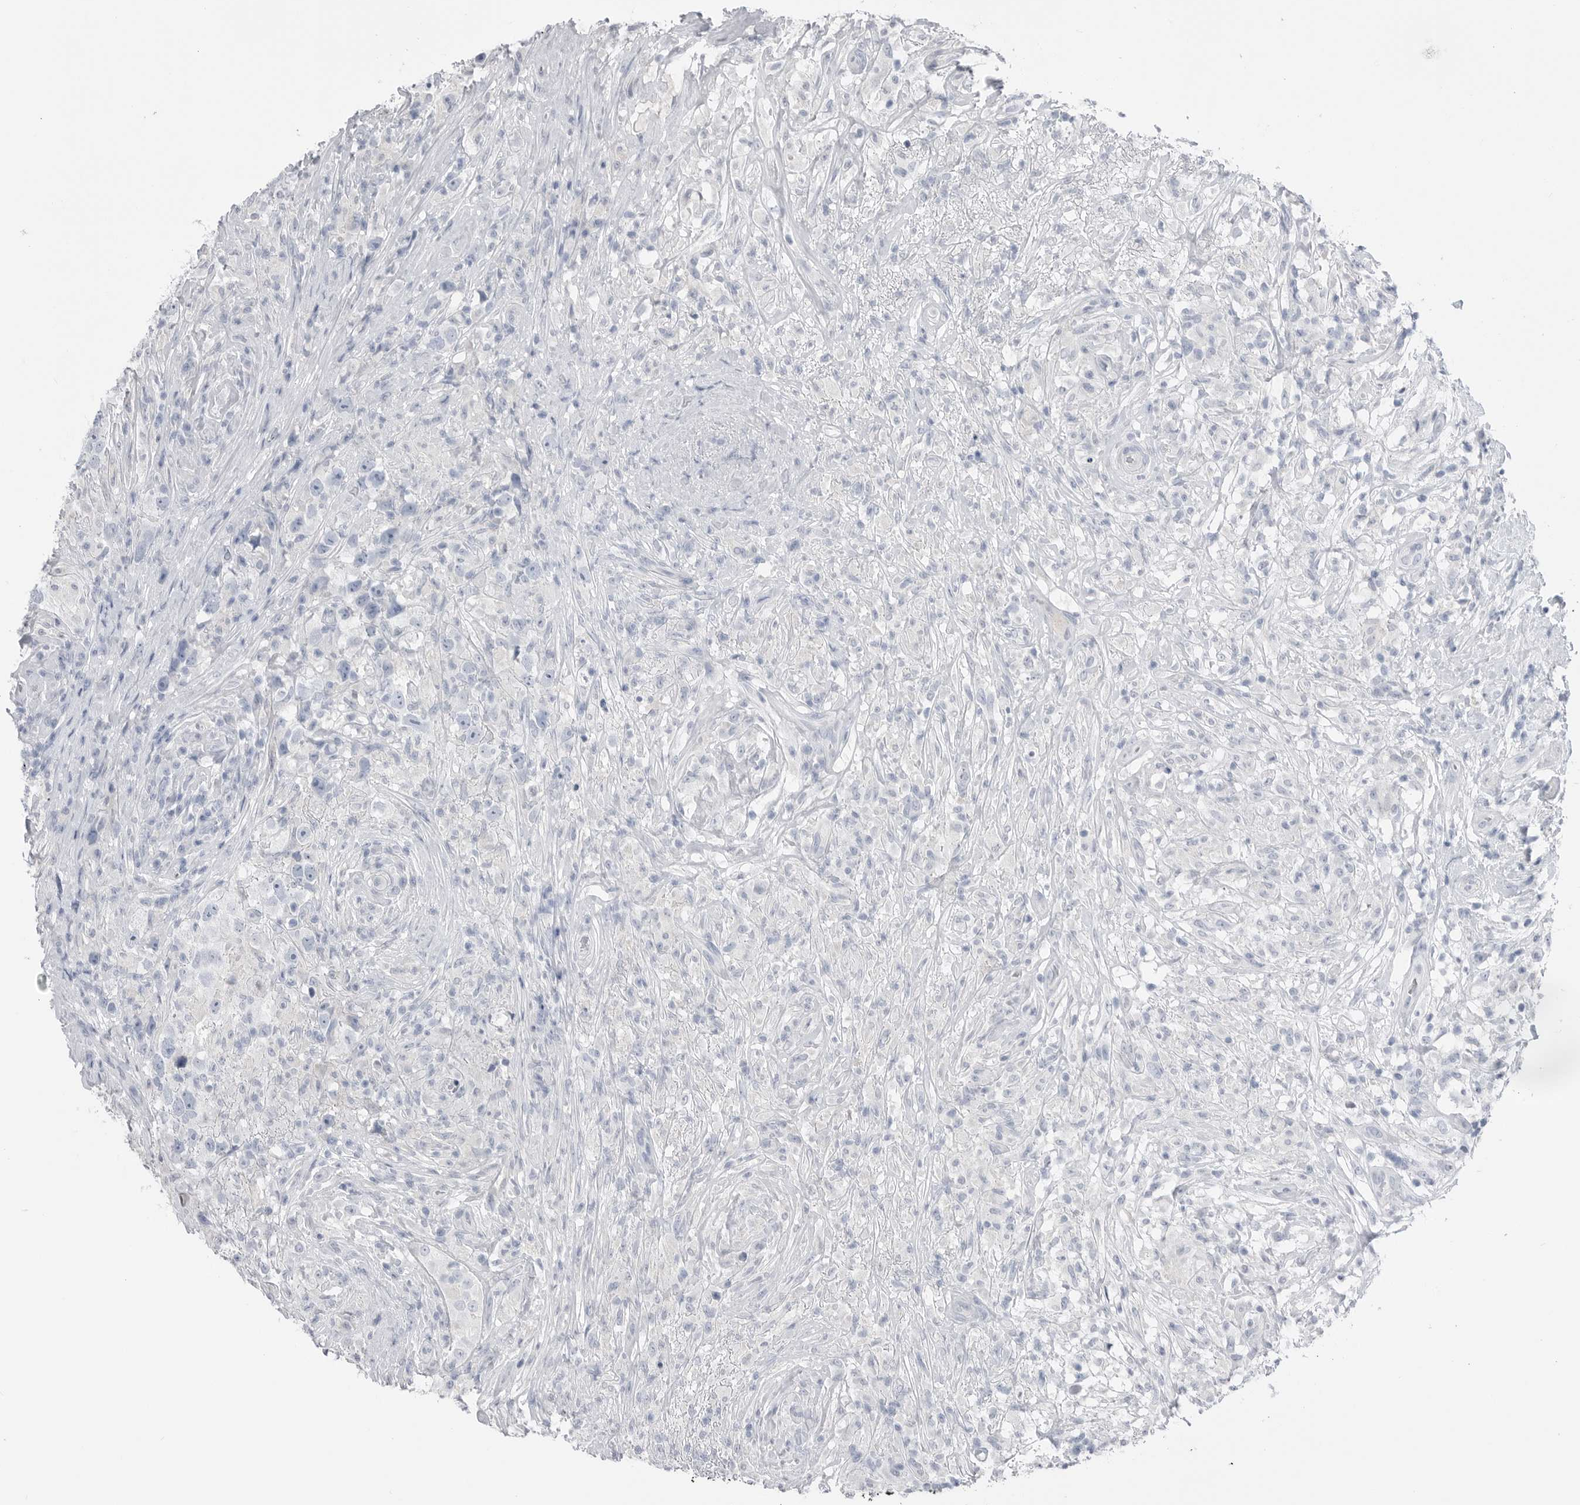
{"staining": {"intensity": "negative", "quantity": "none", "location": "none"}, "tissue": "testis cancer", "cell_type": "Tumor cells", "image_type": "cancer", "snomed": [{"axis": "morphology", "description": "Seminoma, NOS"}, {"axis": "topography", "description": "Testis"}], "caption": "A high-resolution photomicrograph shows immunohistochemistry staining of seminoma (testis), which shows no significant expression in tumor cells.", "gene": "ABHD12", "patient": {"sex": "male", "age": 49}}